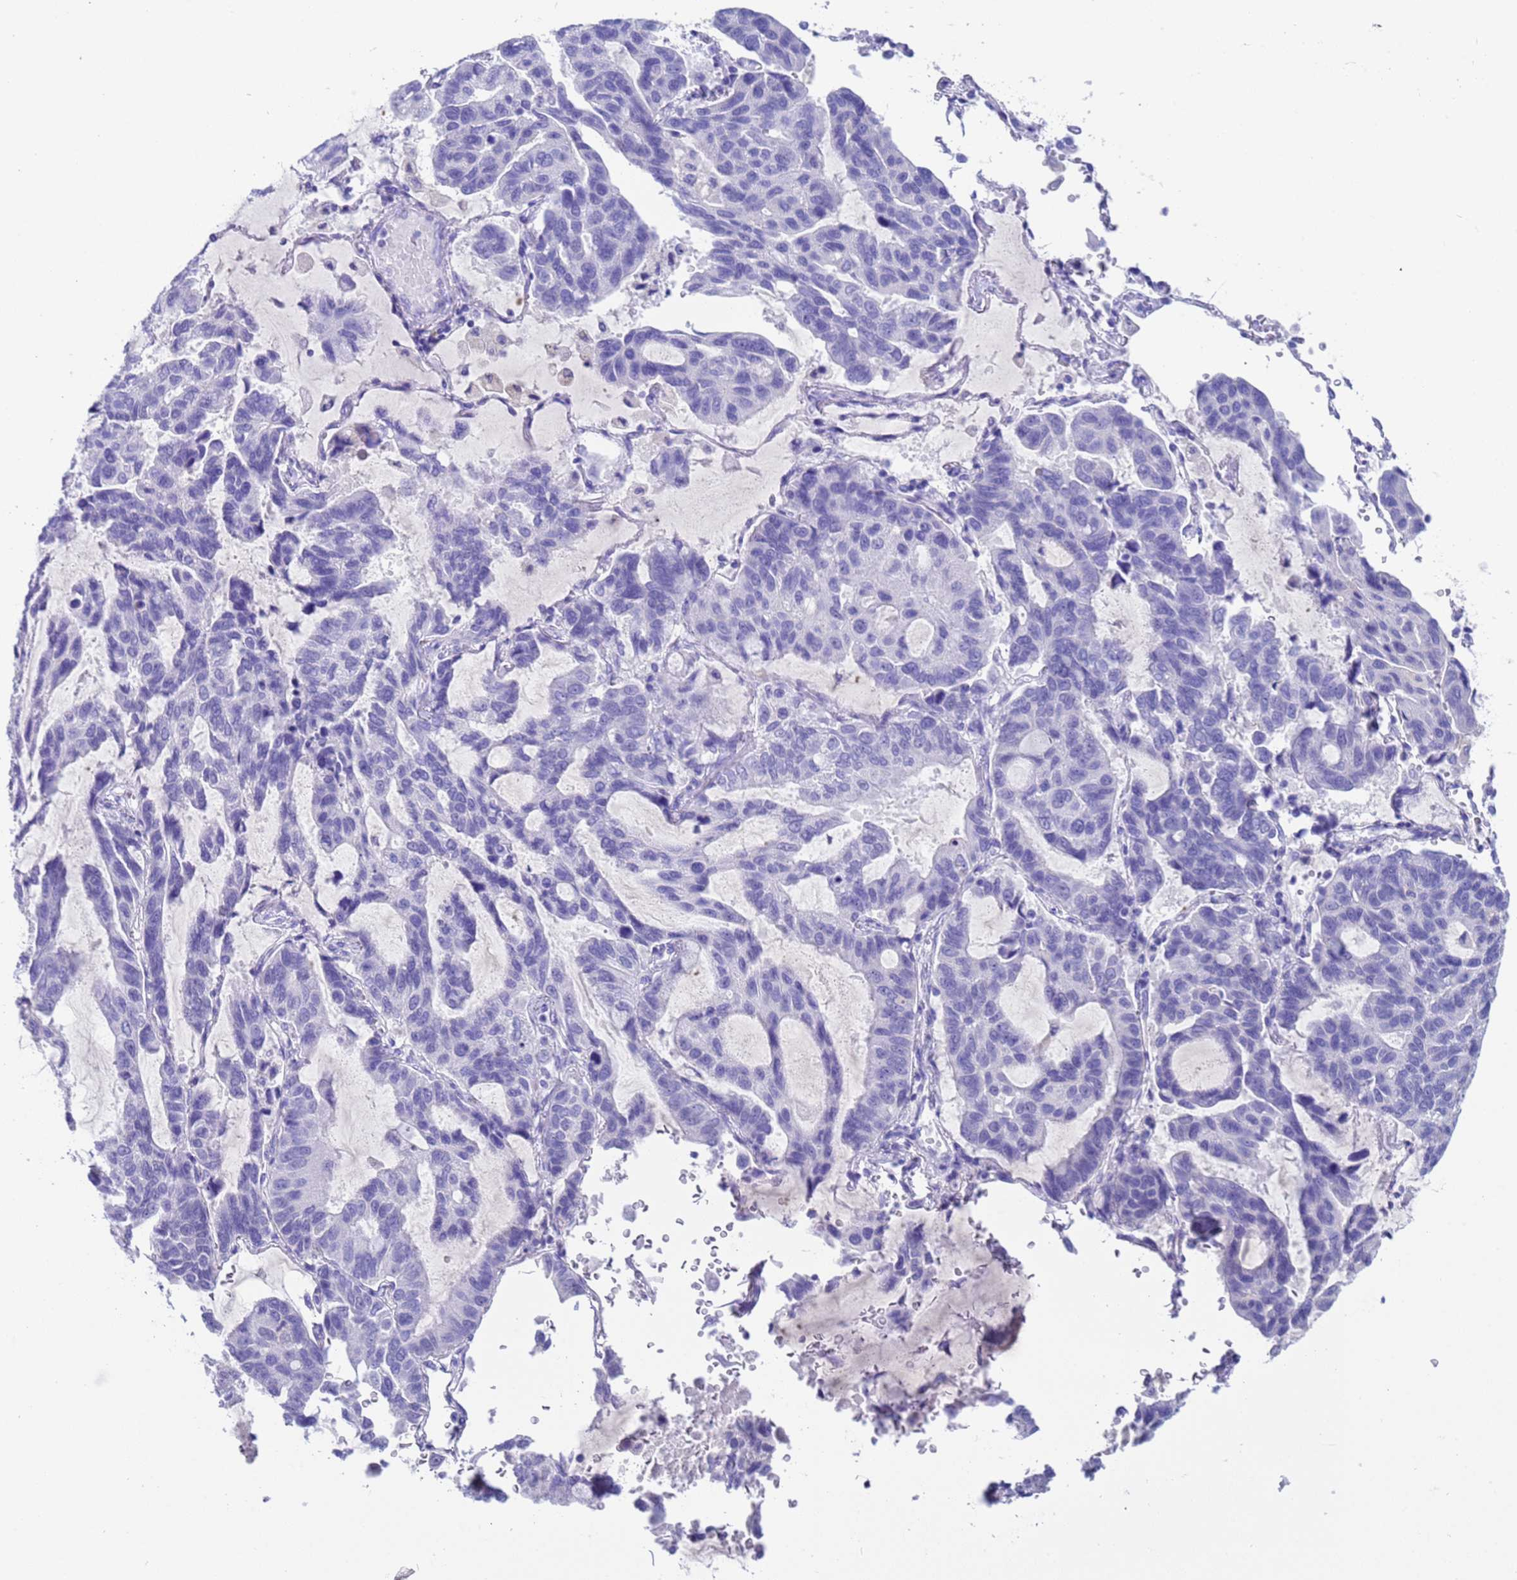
{"staining": {"intensity": "negative", "quantity": "none", "location": "none"}, "tissue": "lung cancer", "cell_type": "Tumor cells", "image_type": "cancer", "snomed": [{"axis": "morphology", "description": "Adenocarcinoma, NOS"}, {"axis": "topography", "description": "Lung"}], "caption": "High power microscopy image of an IHC micrograph of lung adenocarcinoma, revealing no significant expression in tumor cells.", "gene": "CKM", "patient": {"sex": "male", "age": 64}}